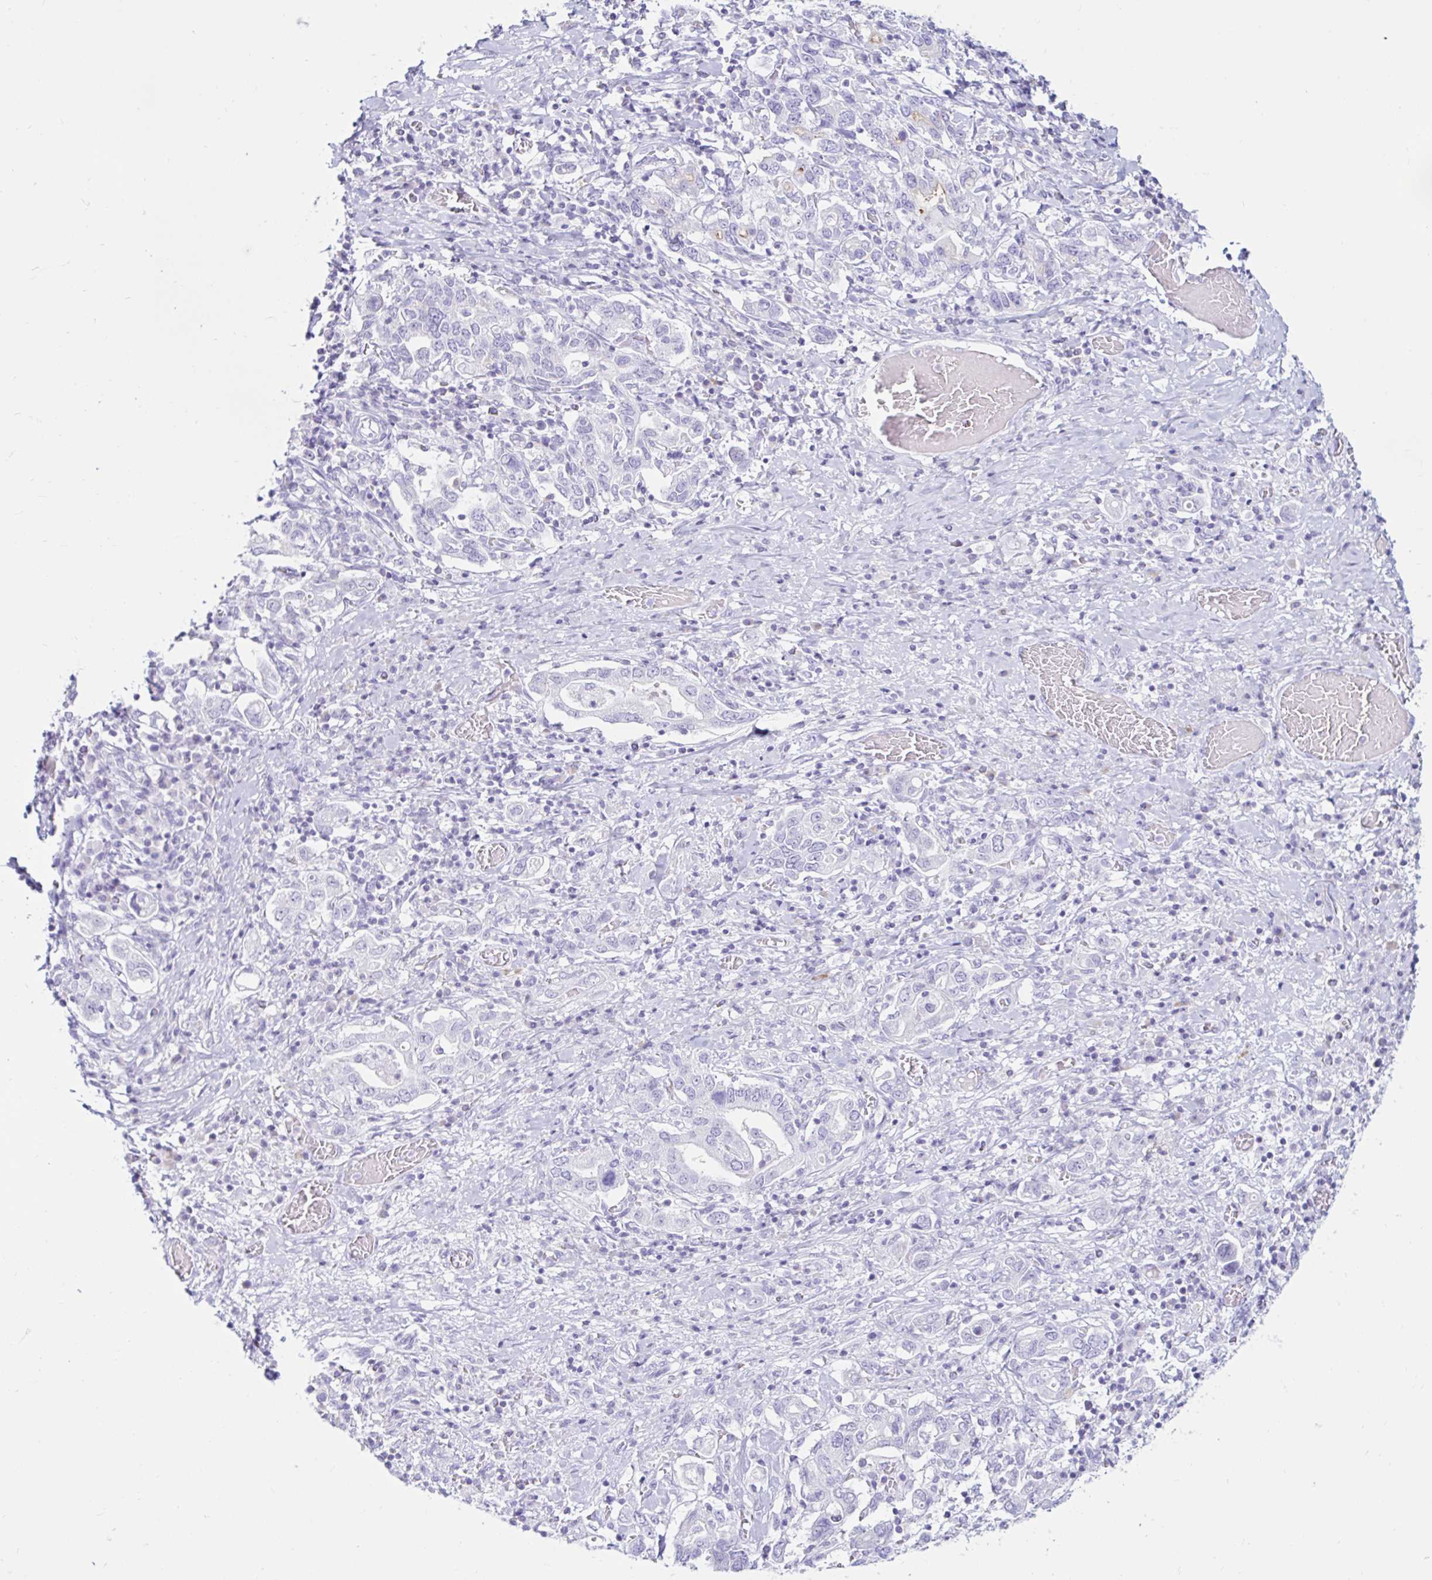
{"staining": {"intensity": "moderate", "quantity": "<25%", "location": "cytoplasmic/membranous"}, "tissue": "stomach cancer", "cell_type": "Tumor cells", "image_type": "cancer", "snomed": [{"axis": "morphology", "description": "Adenocarcinoma, NOS"}, {"axis": "topography", "description": "Stomach, upper"}, {"axis": "topography", "description": "Stomach"}], "caption": "The histopathology image displays a brown stain indicating the presence of a protein in the cytoplasmic/membranous of tumor cells in stomach adenocarcinoma.", "gene": "BEST1", "patient": {"sex": "male", "age": 62}}